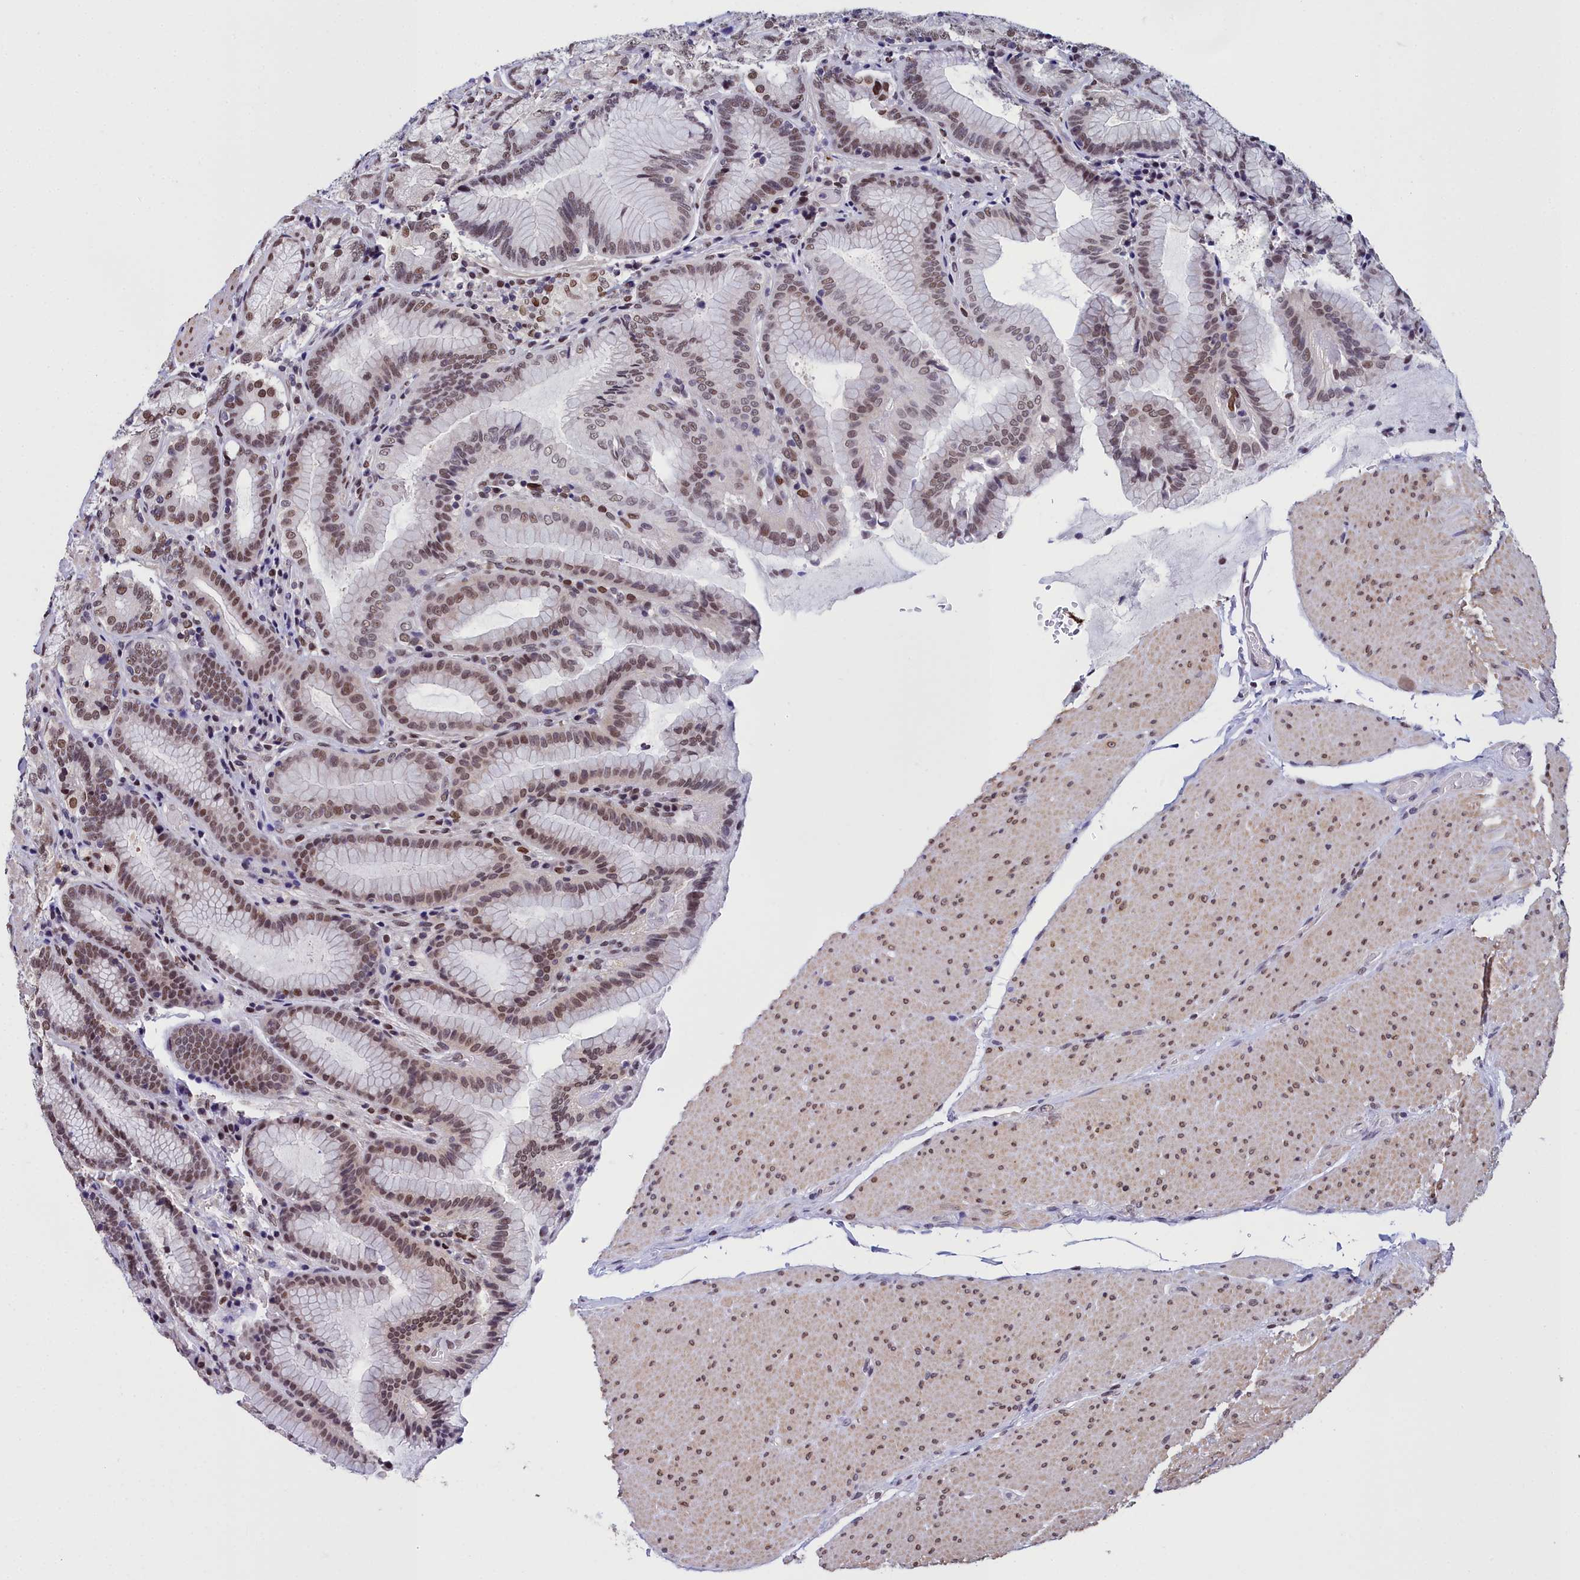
{"staining": {"intensity": "moderate", "quantity": ">75%", "location": "cytoplasmic/membranous,nuclear"}, "tissue": "stomach", "cell_type": "Glandular cells", "image_type": "normal", "snomed": [{"axis": "morphology", "description": "Normal tissue, NOS"}, {"axis": "topography", "description": "Stomach, upper"}, {"axis": "topography", "description": "Stomach, lower"}], "caption": "Immunohistochemistry of benign stomach exhibits medium levels of moderate cytoplasmic/membranous,nuclear expression in approximately >75% of glandular cells. The staining was performed using DAB (3,3'-diaminobenzidine), with brown indicating positive protein expression. Nuclei are stained blue with hematoxylin.", "gene": "CCDC97", "patient": {"sex": "female", "age": 76}}